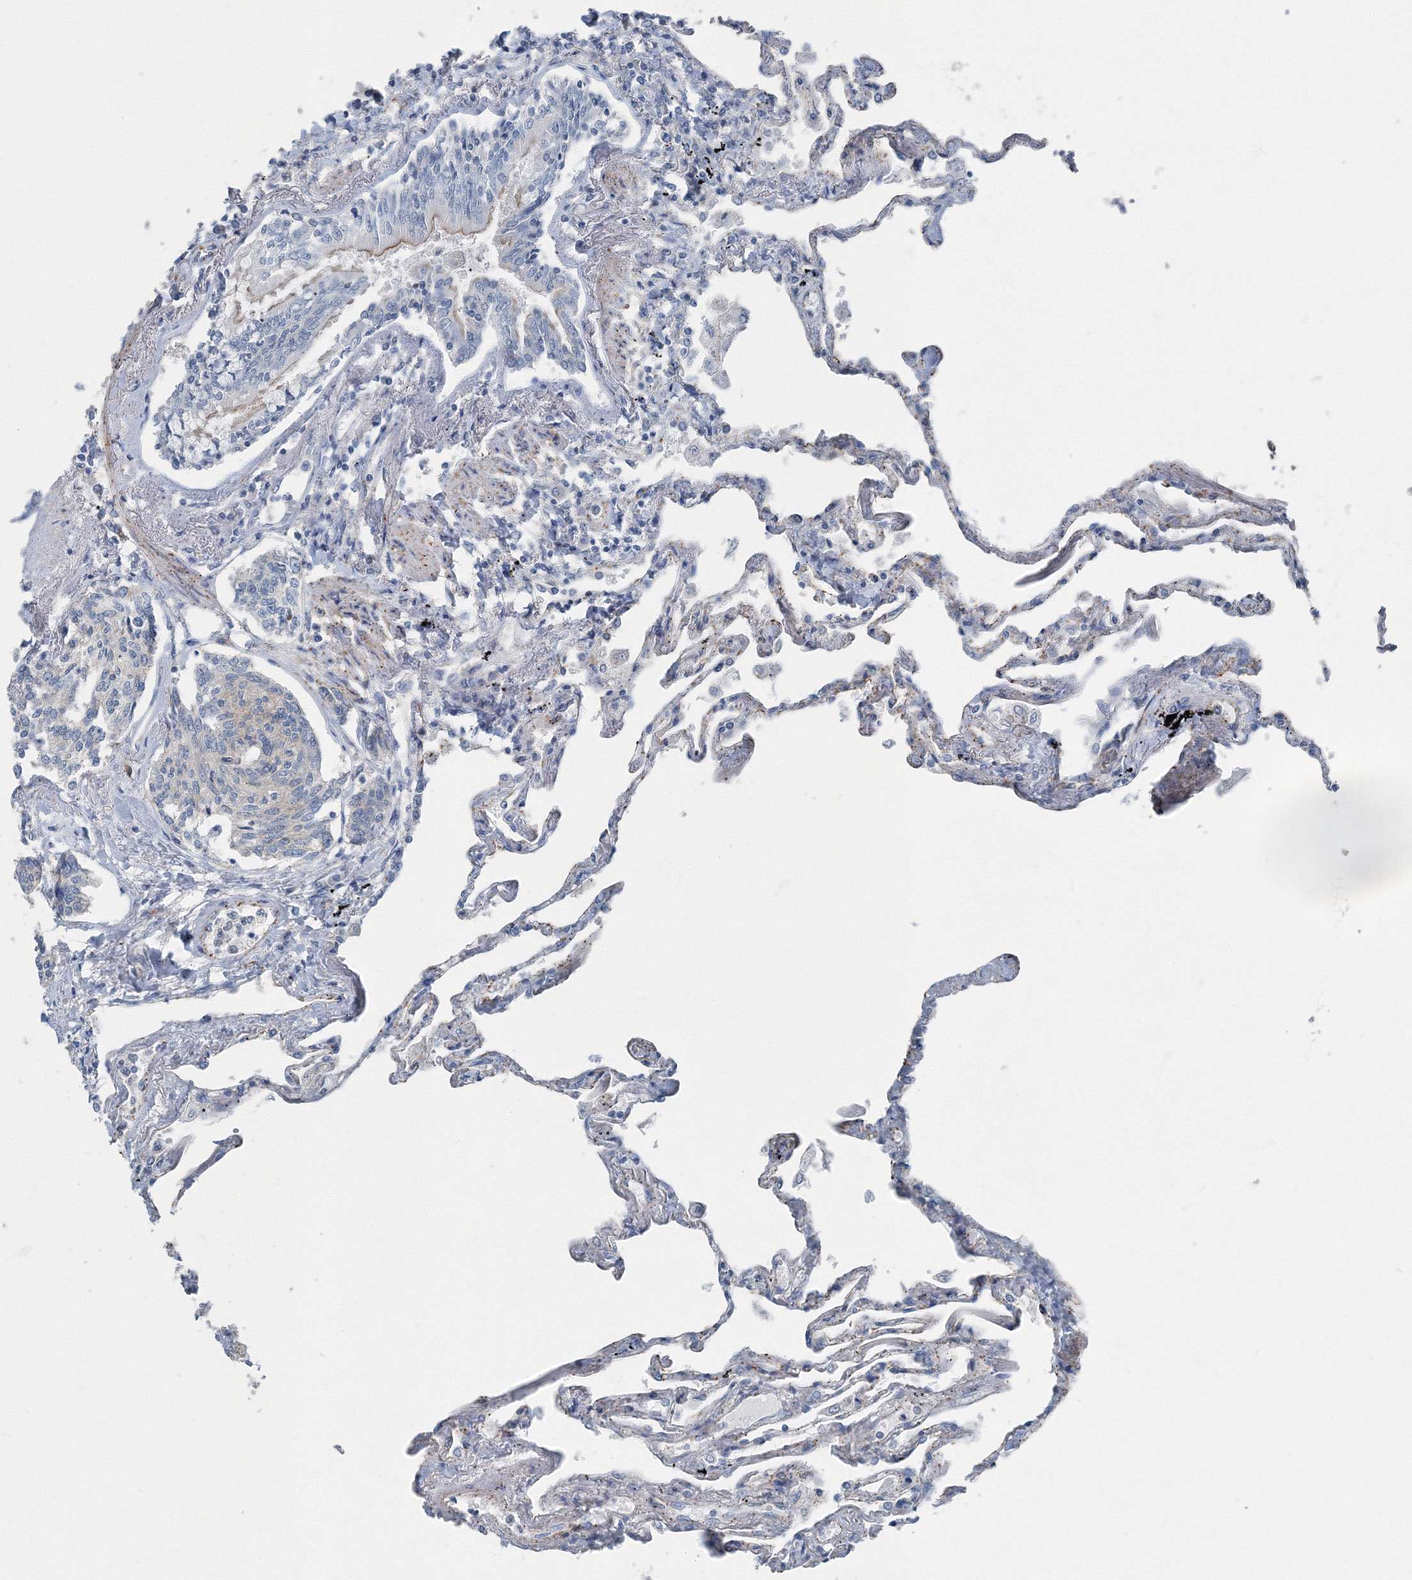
{"staining": {"intensity": "negative", "quantity": "none", "location": "none"}, "tissue": "lung", "cell_type": "Alveolar cells", "image_type": "normal", "snomed": [{"axis": "morphology", "description": "Normal tissue, NOS"}, {"axis": "topography", "description": "Lung"}], "caption": "IHC image of normal lung: human lung stained with DAB exhibits no significant protein expression in alveolar cells.", "gene": "AASDH", "patient": {"sex": "female", "age": 67}}